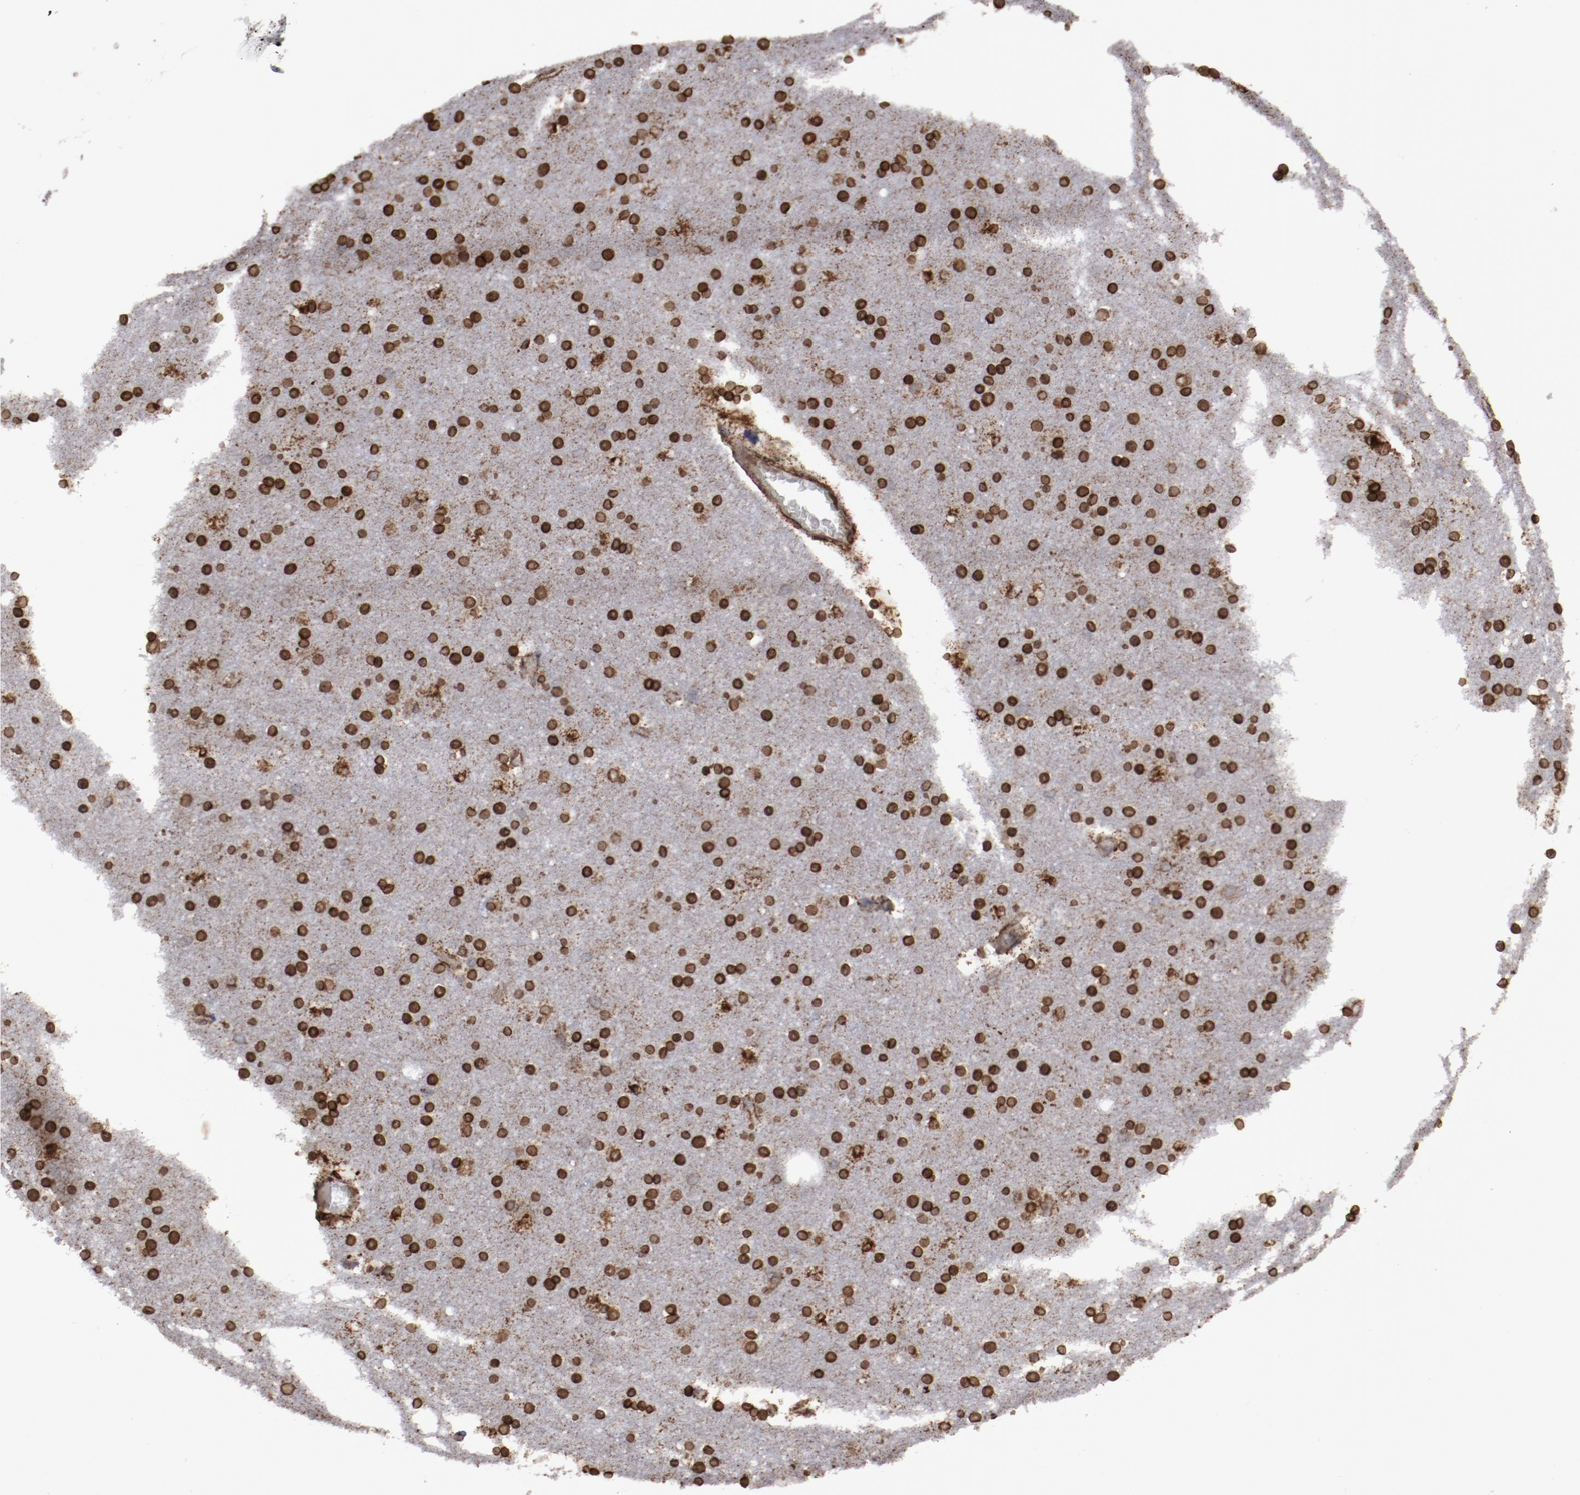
{"staining": {"intensity": "weak", "quantity": ">75%", "location": "cytoplasmic/membranous"}, "tissue": "cerebral cortex", "cell_type": "Endothelial cells", "image_type": "normal", "snomed": [{"axis": "morphology", "description": "Normal tissue, NOS"}, {"axis": "topography", "description": "Cerebral cortex"}], "caption": "Protein staining of unremarkable cerebral cortex reveals weak cytoplasmic/membranous staining in about >75% of endothelial cells.", "gene": "ERLIN2", "patient": {"sex": "female", "age": 54}}